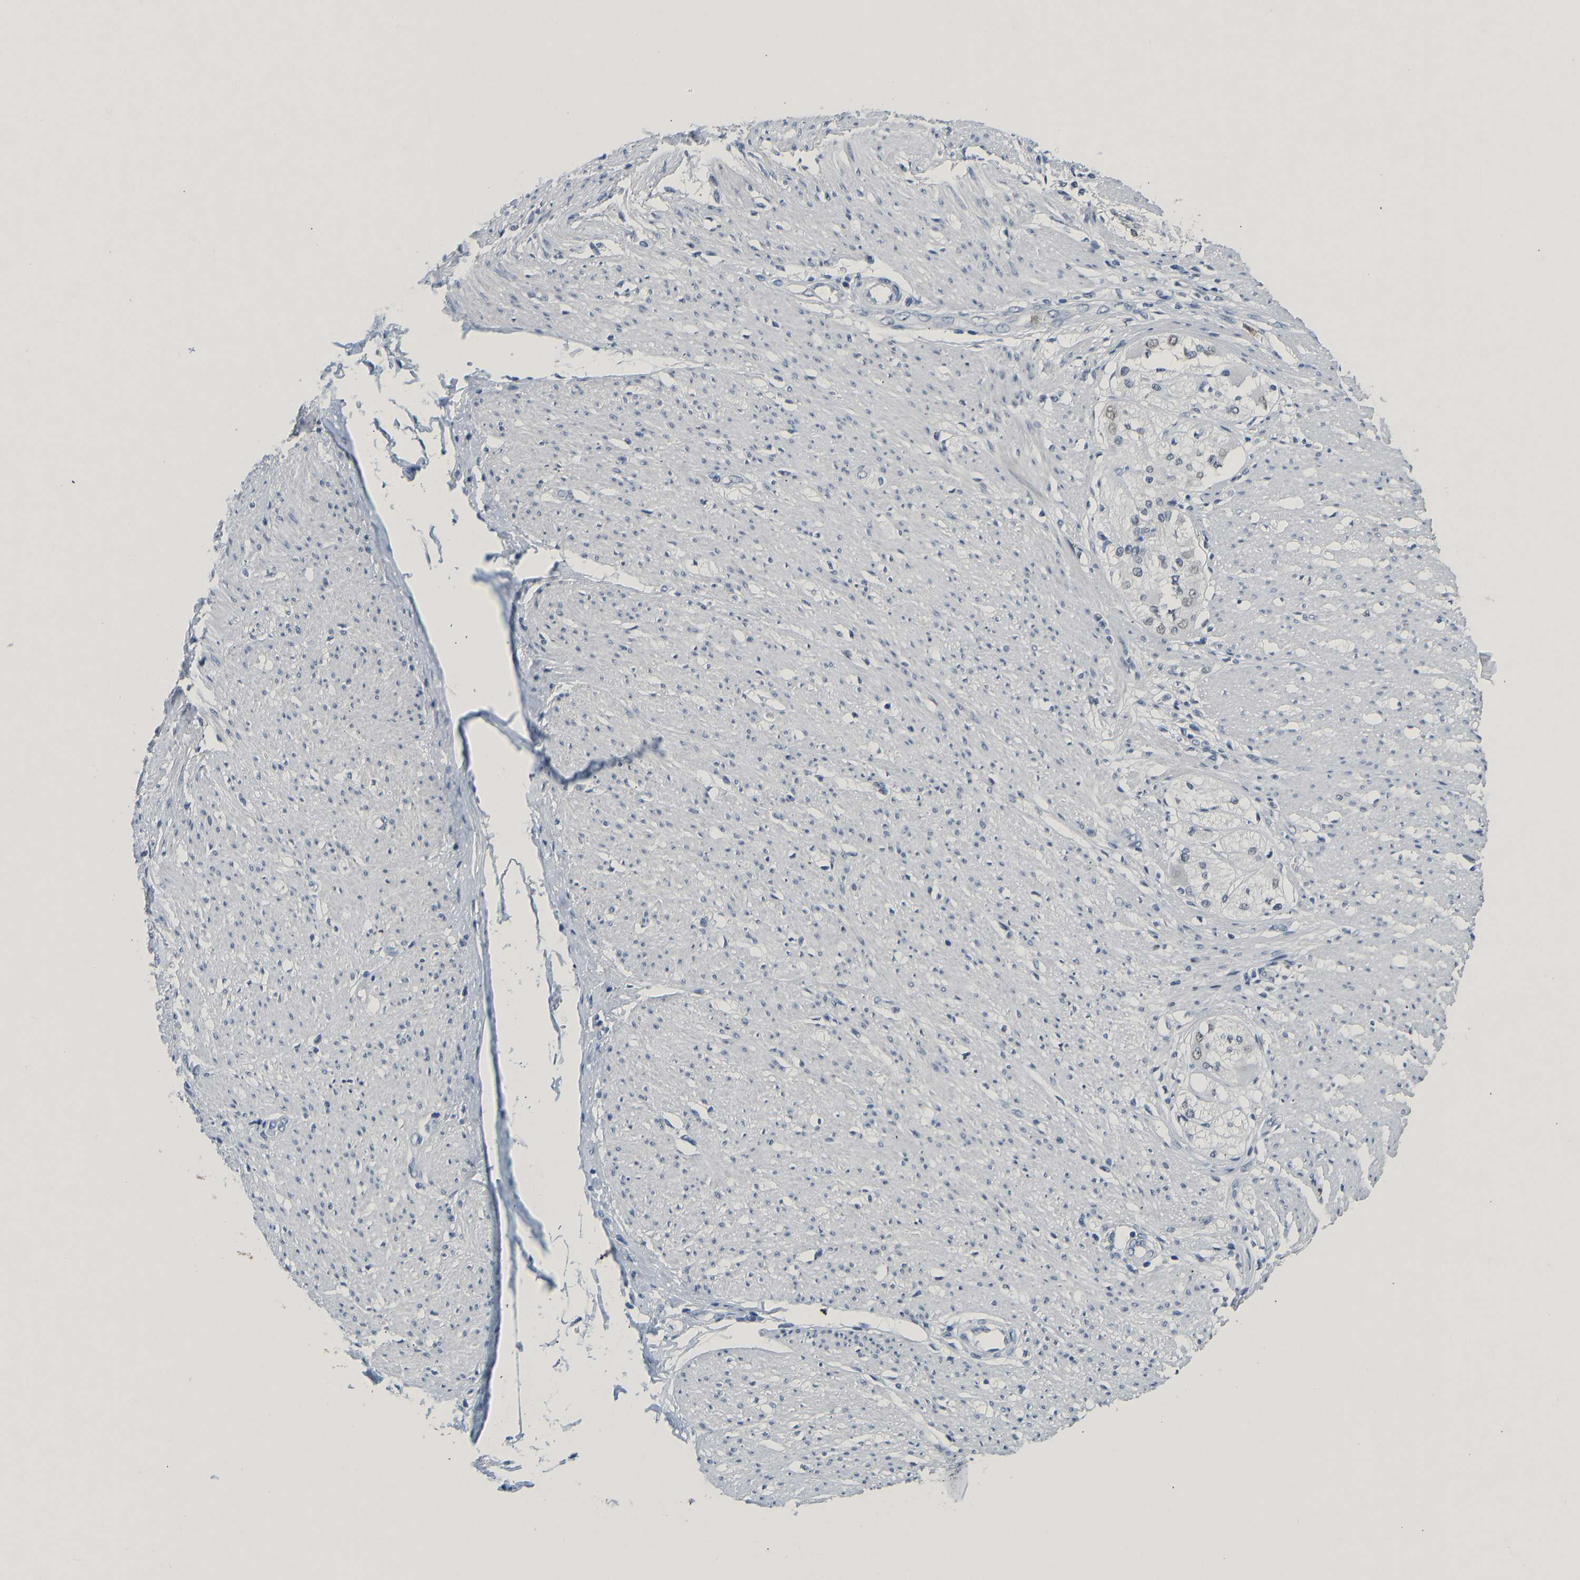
{"staining": {"intensity": "negative", "quantity": "none", "location": "none"}, "tissue": "adipose tissue", "cell_type": "Adipocytes", "image_type": "normal", "snomed": [{"axis": "morphology", "description": "Normal tissue, NOS"}, {"axis": "morphology", "description": "Adenocarcinoma, NOS"}, {"axis": "topography", "description": "Colon"}, {"axis": "topography", "description": "Peripheral nerve tissue"}], "caption": "The photomicrograph exhibits no significant expression in adipocytes of adipose tissue. (DAB IHC with hematoxylin counter stain).", "gene": "TXNDC2", "patient": {"sex": "male", "age": 14}}